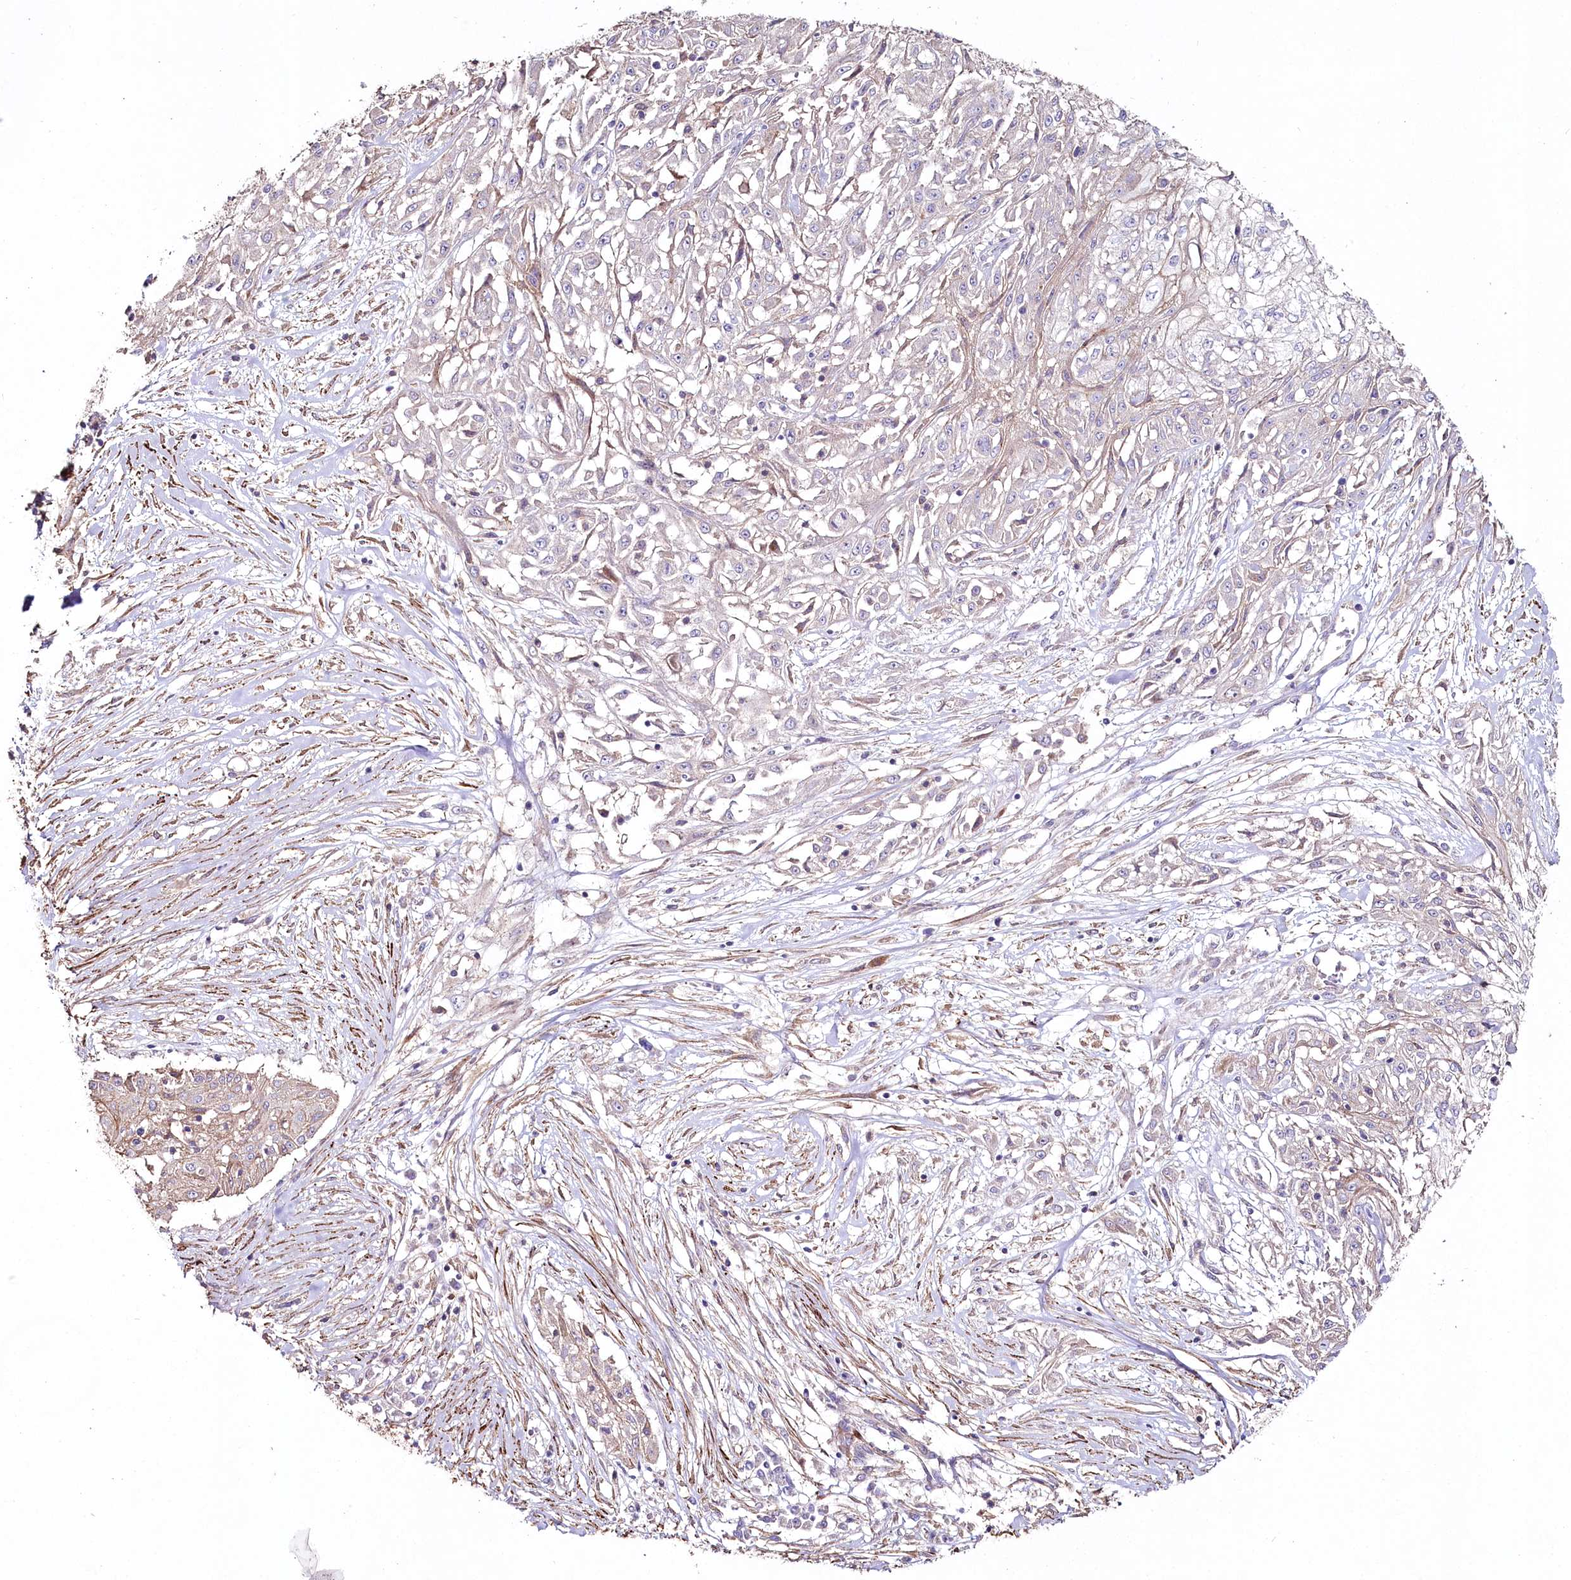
{"staining": {"intensity": "negative", "quantity": "none", "location": "none"}, "tissue": "skin cancer", "cell_type": "Tumor cells", "image_type": "cancer", "snomed": [{"axis": "morphology", "description": "Squamous cell carcinoma, NOS"}, {"axis": "morphology", "description": "Squamous cell carcinoma, metastatic, NOS"}, {"axis": "topography", "description": "Skin"}, {"axis": "topography", "description": "Lymph node"}], "caption": "This is an immunohistochemistry (IHC) image of skin cancer. There is no expression in tumor cells.", "gene": "SUMF1", "patient": {"sex": "male", "age": 75}}